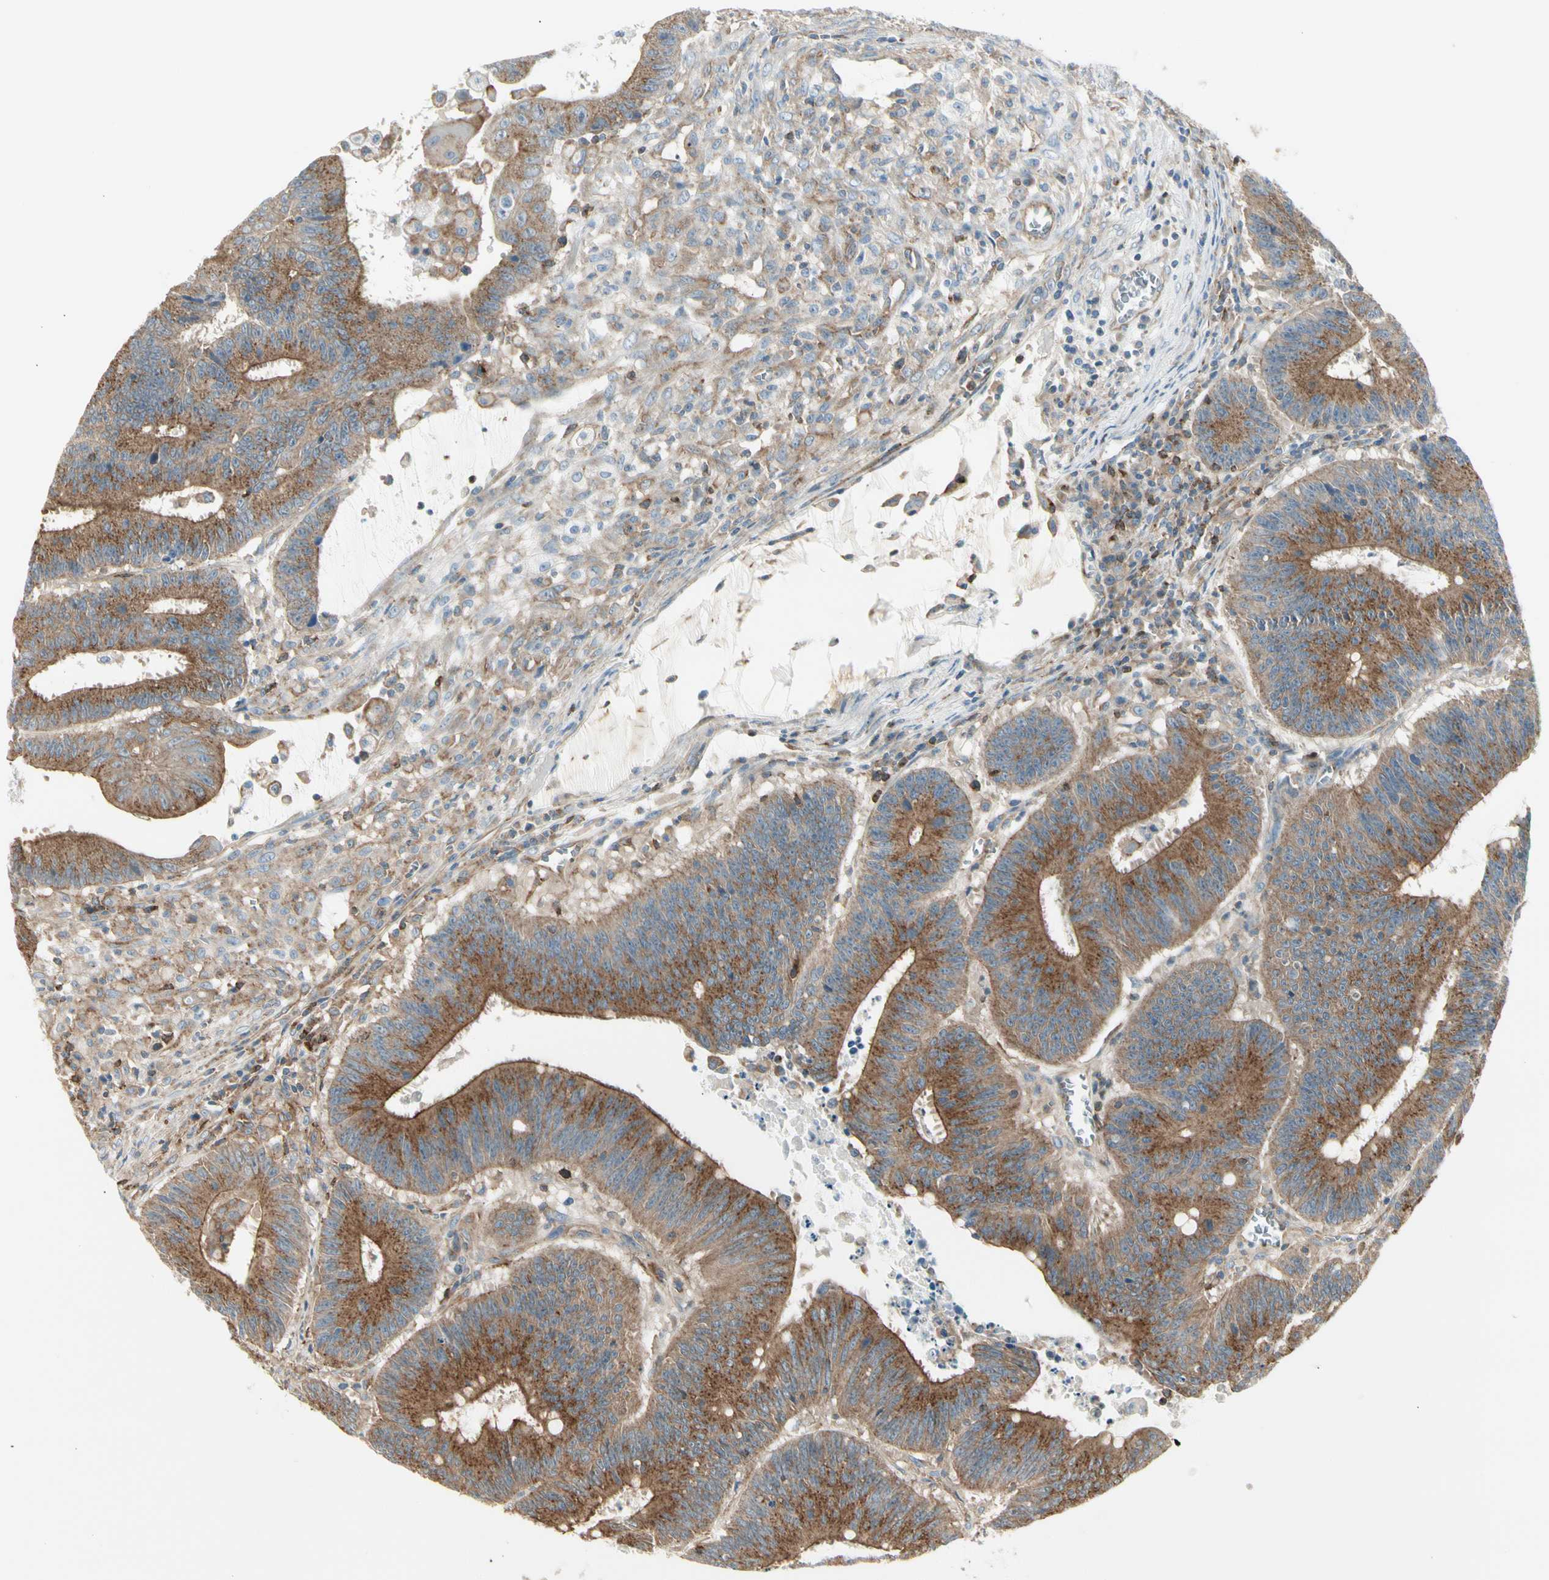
{"staining": {"intensity": "strong", "quantity": ">75%", "location": "cytoplasmic/membranous"}, "tissue": "colorectal cancer", "cell_type": "Tumor cells", "image_type": "cancer", "snomed": [{"axis": "morphology", "description": "Adenocarcinoma, NOS"}, {"axis": "topography", "description": "Colon"}], "caption": "A high-resolution micrograph shows immunohistochemistry staining of colorectal cancer (adenocarcinoma), which displays strong cytoplasmic/membranous expression in approximately >75% of tumor cells.", "gene": "AGFG1", "patient": {"sex": "male", "age": 45}}